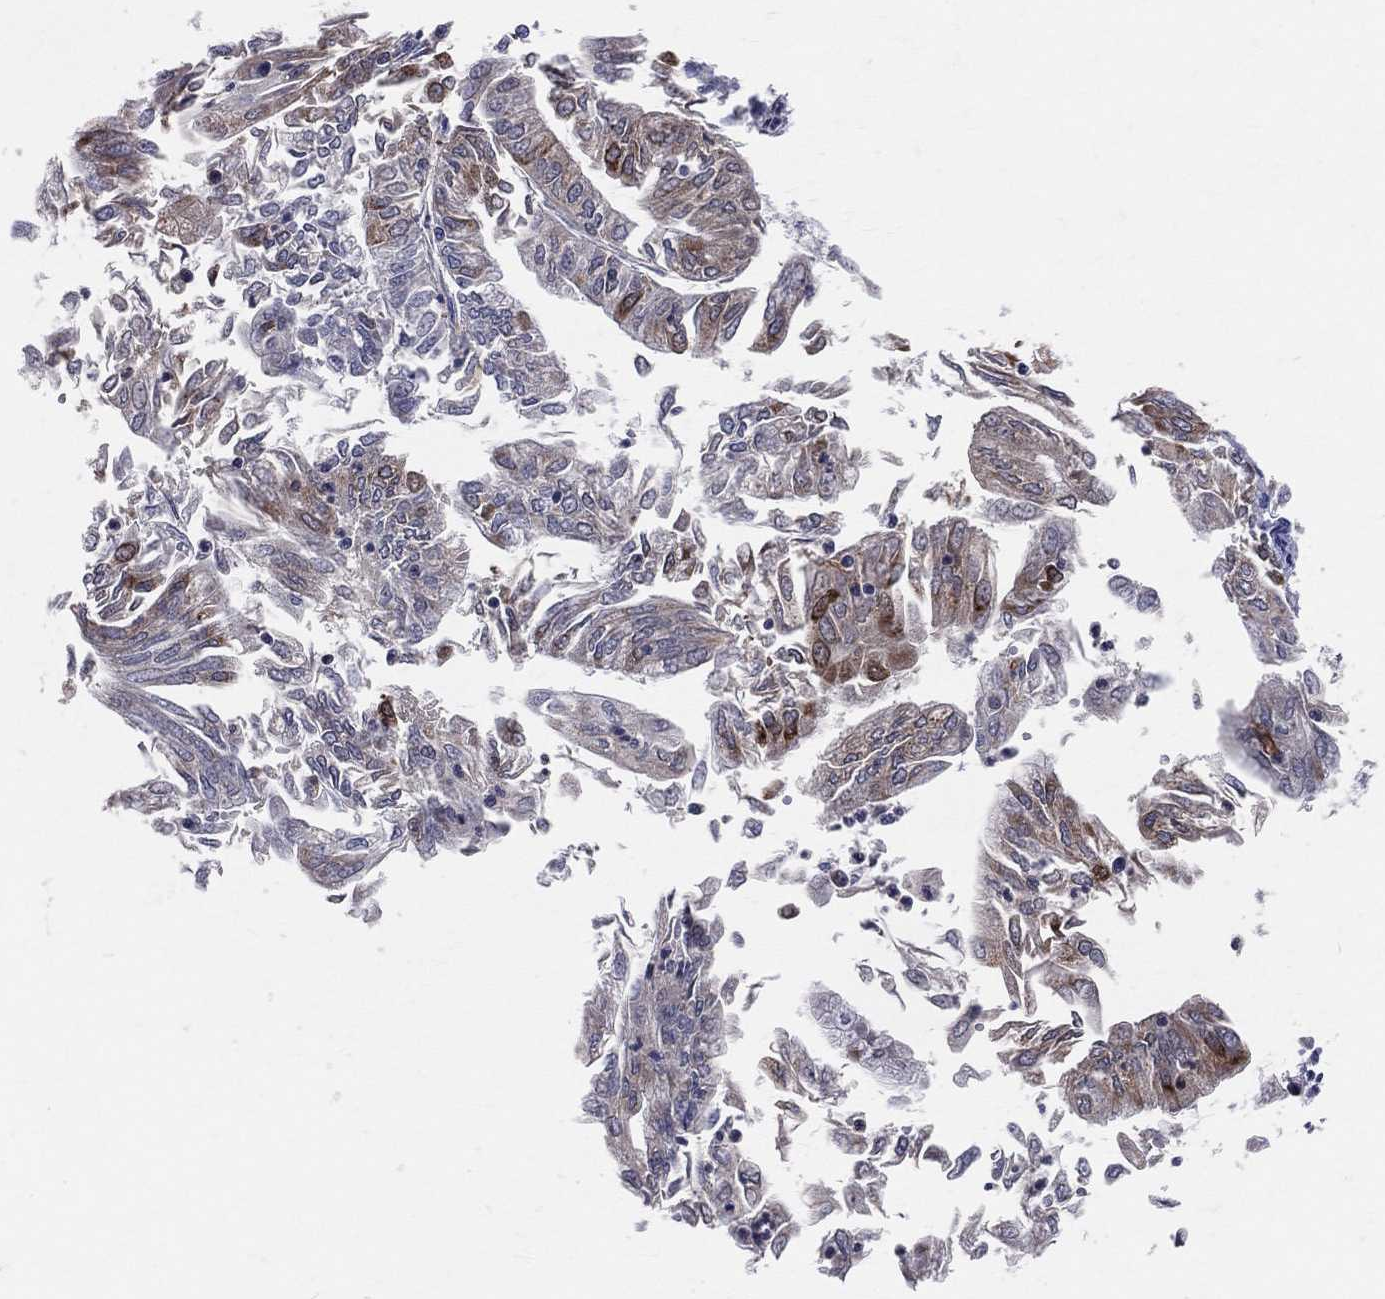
{"staining": {"intensity": "moderate", "quantity": "<25%", "location": "cytoplasmic/membranous"}, "tissue": "endometrial cancer", "cell_type": "Tumor cells", "image_type": "cancer", "snomed": [{"axis": "morphology", "description": "Adenocarcinoma, NOS"}, {"axis": "topography", "description": "Endometrium"}], "caption": "Endometrial cancer tissue displays moderate cytoplasmic/membranous expression in about <25% of tumor cells, visualized by immunohistochemistry.", "gene": "CD74", "patient": {"sex": "female", "age": 55}}